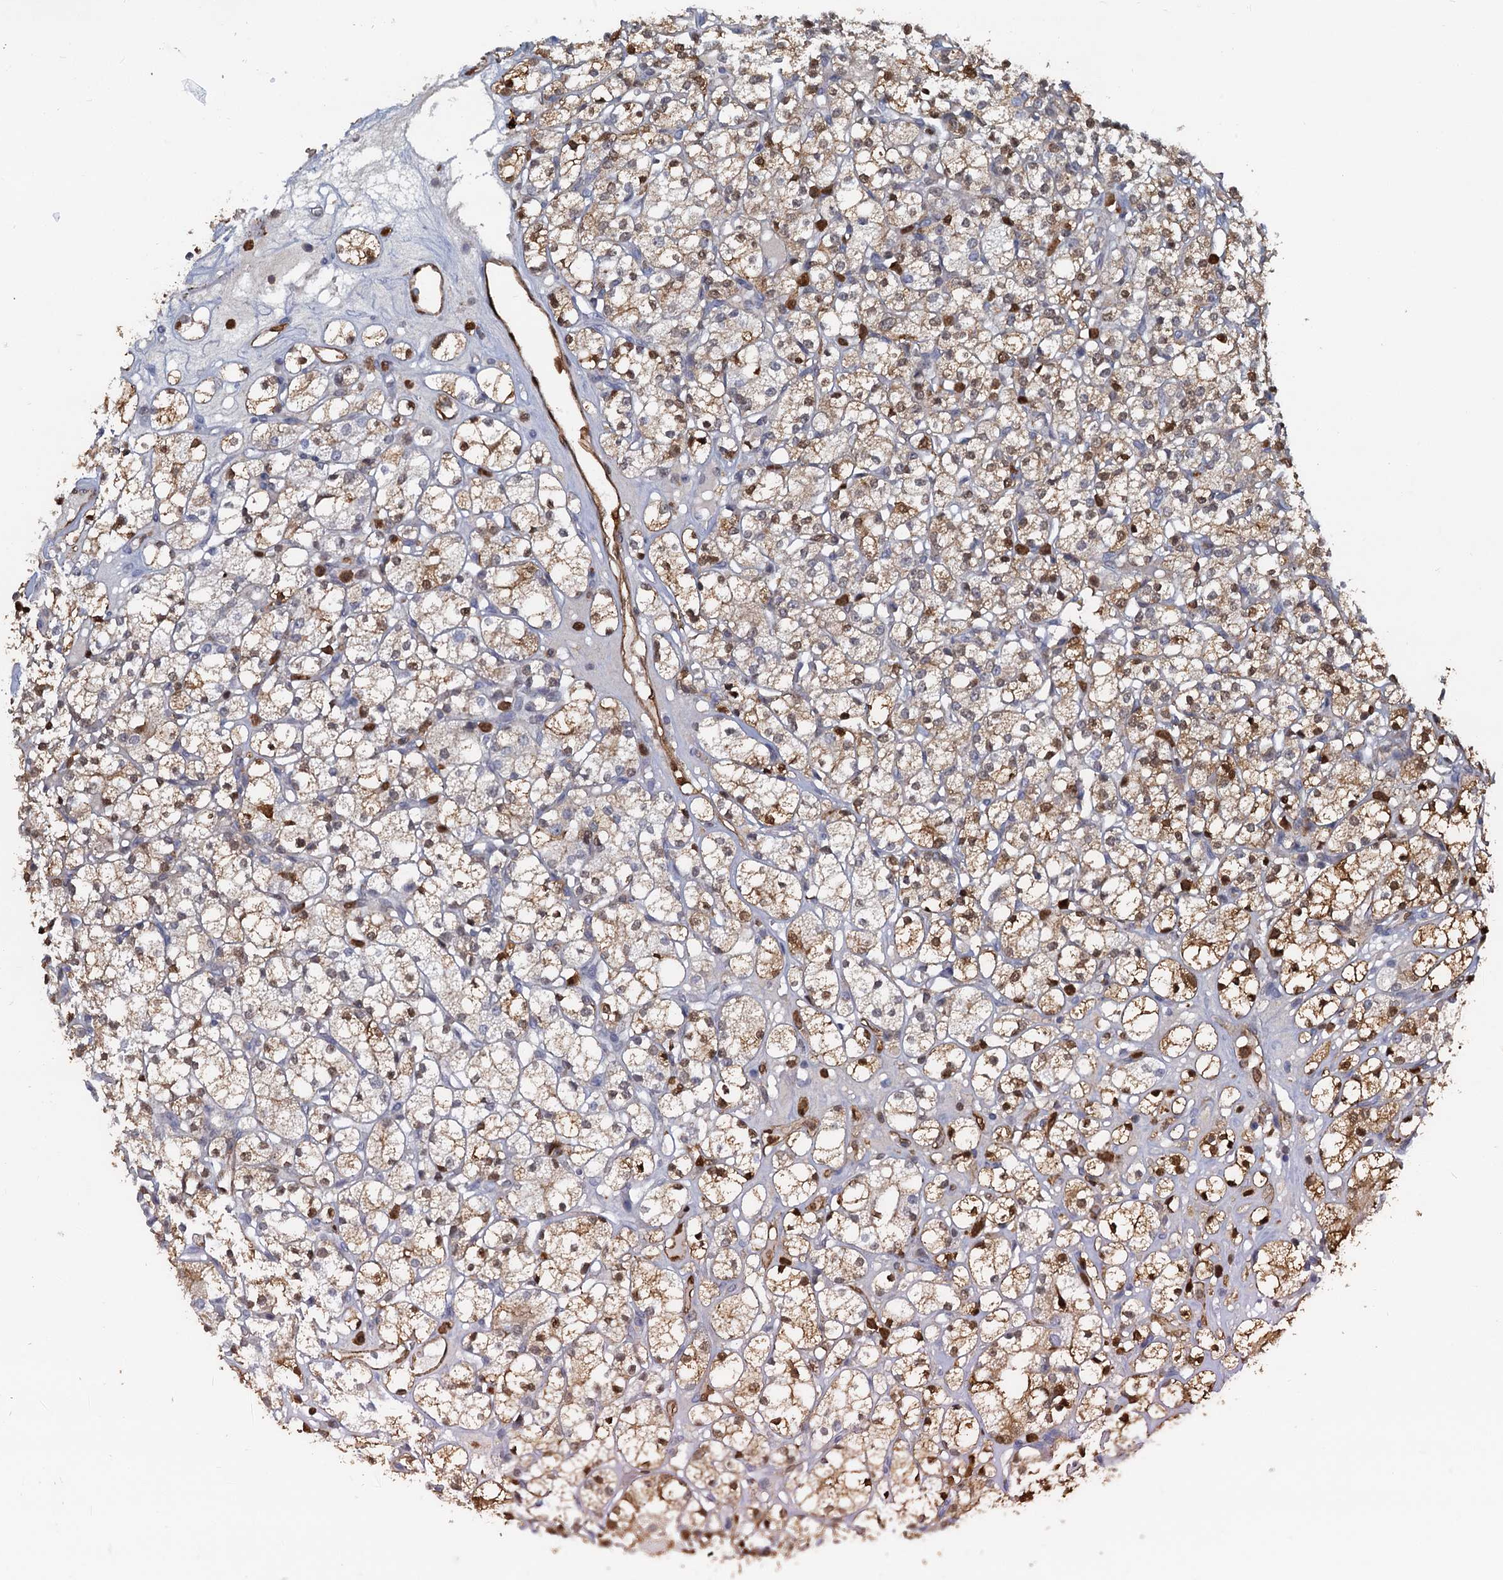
{"staining": {"intensity": "weak", "quantity": ">75%", "location": "cytoplasmic/membranous,nuclear"}, "tissue": "renal cancer", "cell_type": "Tumor cells", "image_type": "cancer", "snomed": [{"axis": "morphology", "description": "Adenocarcinoma, NOS"}, {"axis": "topography", "description": "Kidney"}], "caption": "Renal adenocarcinoma stained with DAB (3,3'-diaminobenzidine) immunohistochemistry (IHC) displays low levels of weak cytoplasmic/membranous and nuclear staining in about >75% of tumor cells. (brown staining indicates protein expression, while blue staining denotes nuclei).", "gene": "S100A6", "patient": {"sex": "male", "age": 77}}